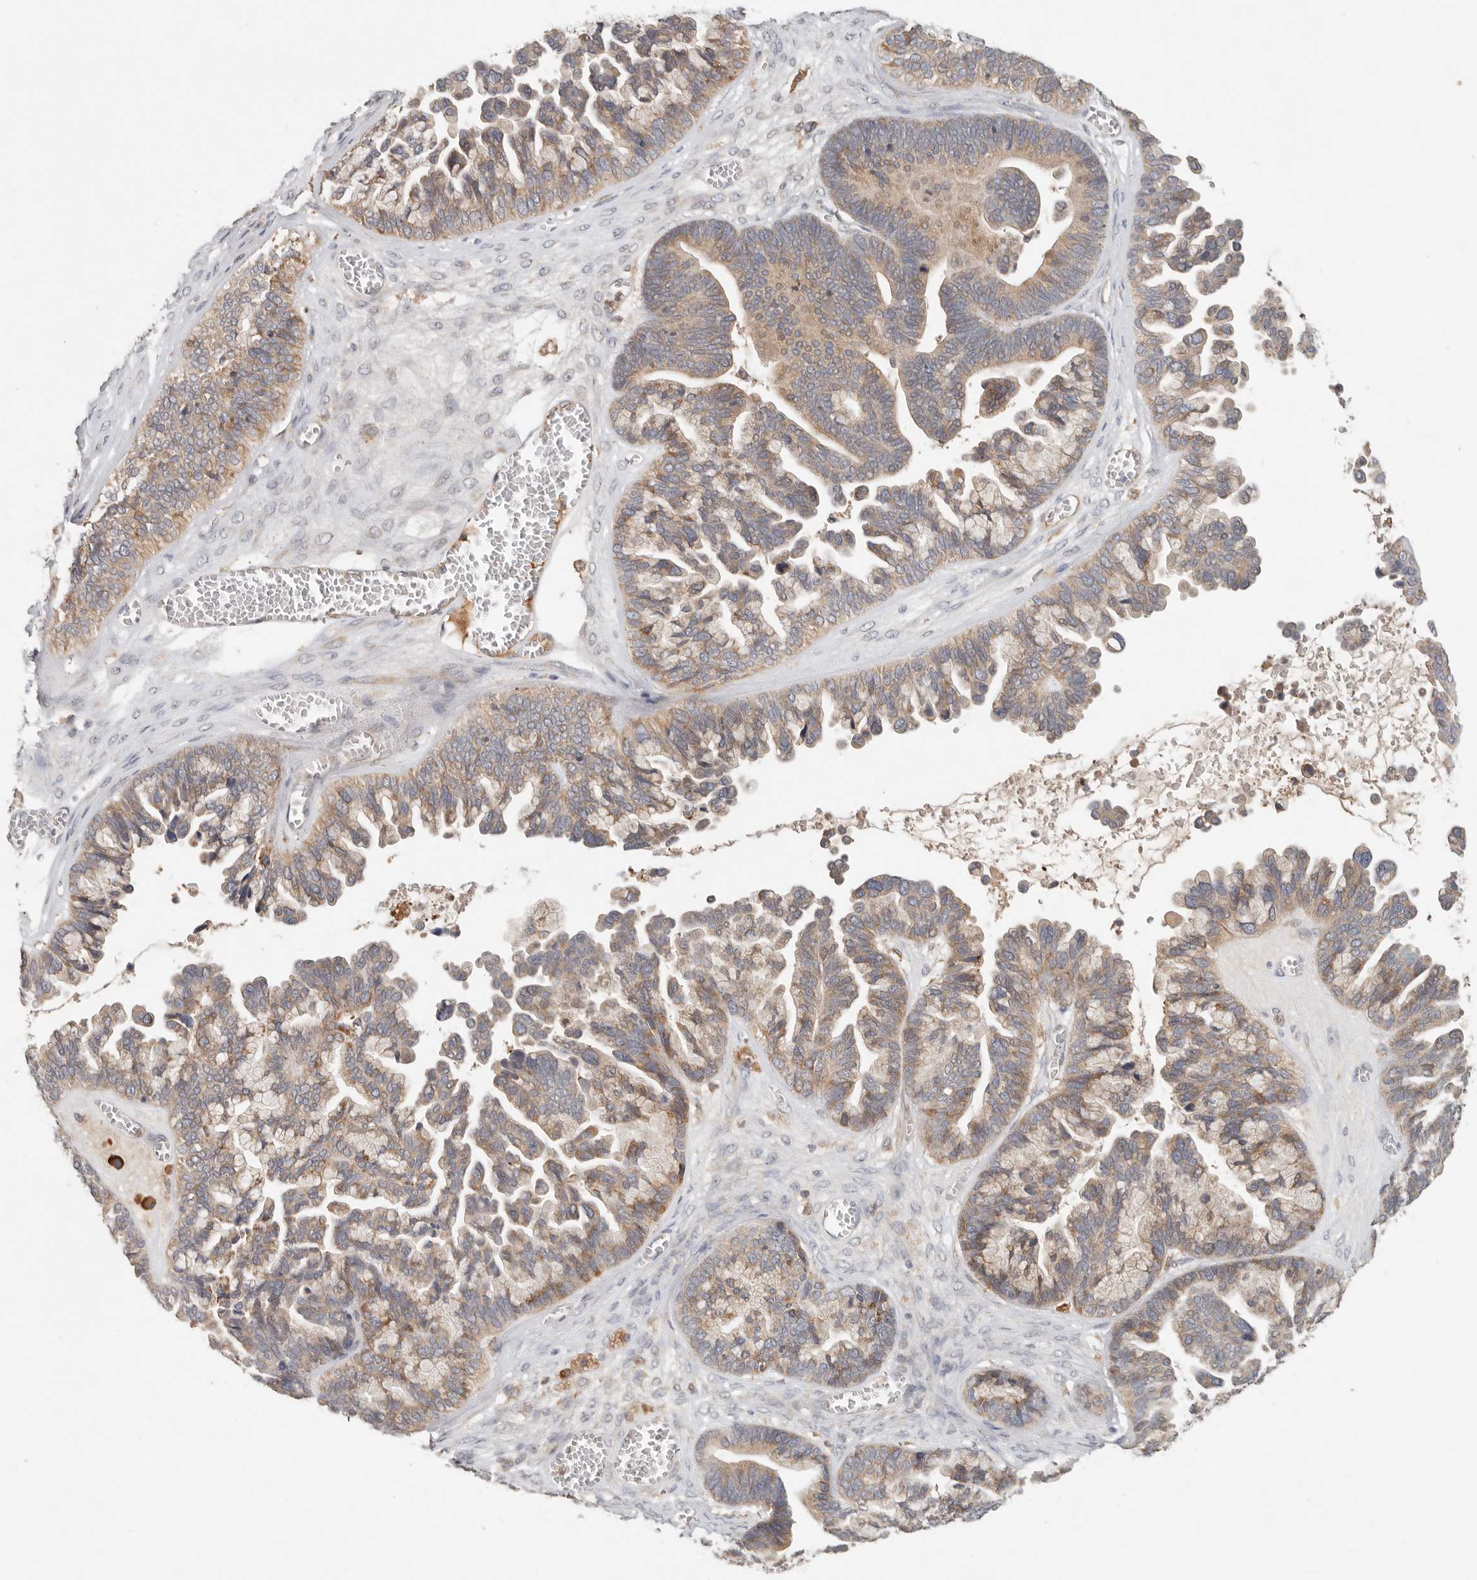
{"staining": {"intensity": "moderate", "quantity": ">75%", "location": "cytoplasmic/membranous"}, "tissue": "ovarian cancer", "cell_type": "Tumor cells", "image_type": "cancer", "snomed": [{"axis": "morphology", "description": "Cystadenocarcinoma, serous, NOS"}, {"axis": "topography", "description": "Ovary"}], "caption": "Ovarian cancer (serous cystadenocarcinoma) was stained to show a protein in brown. There is medium levels of moderate cytoplasmic/membranous positivity in approximately >75% of tumor cells.", "gene": "ARHGEF10L", "patient": {"sex": "female", "age": 56}}